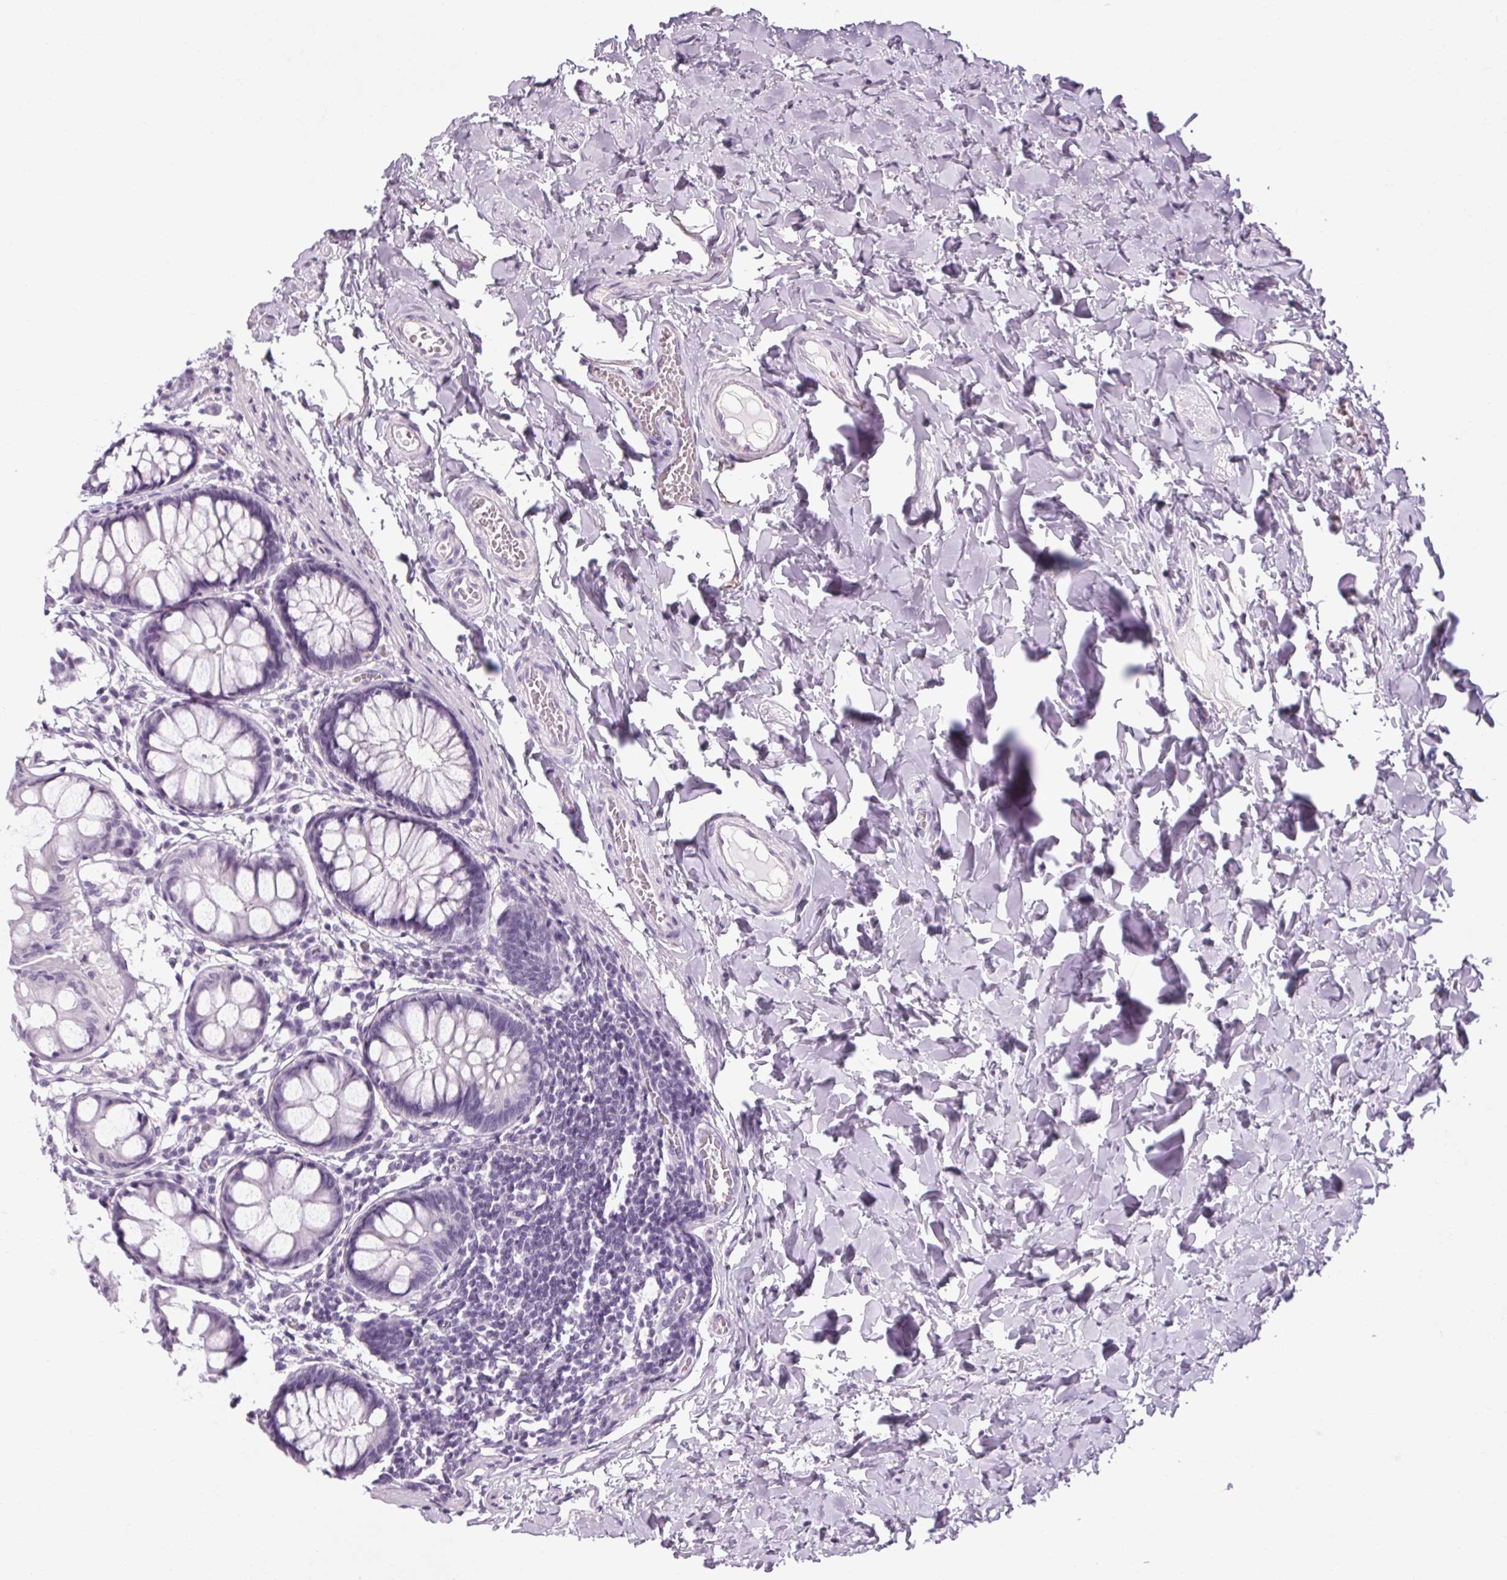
{"staining": {"intensity": "negative", "quantity": "none", "location": "none"}, "tissue": "colon", "cell_type": "Endothelial cells", "image_type": "normal", "snomed": [{"axis": "morphology", "description": "Normal tissue, NOS"}, {"axis": "topography", "description": "Colon"}], "caption": "This is a image of IHC staining of benign colon, which shows no positivity in endothelial cells. (DAB immunohistochemistry (IHC) with hematoxylin counter stain).", "gene": "POMC", "patient": {"sex": "male", "age": 47}}